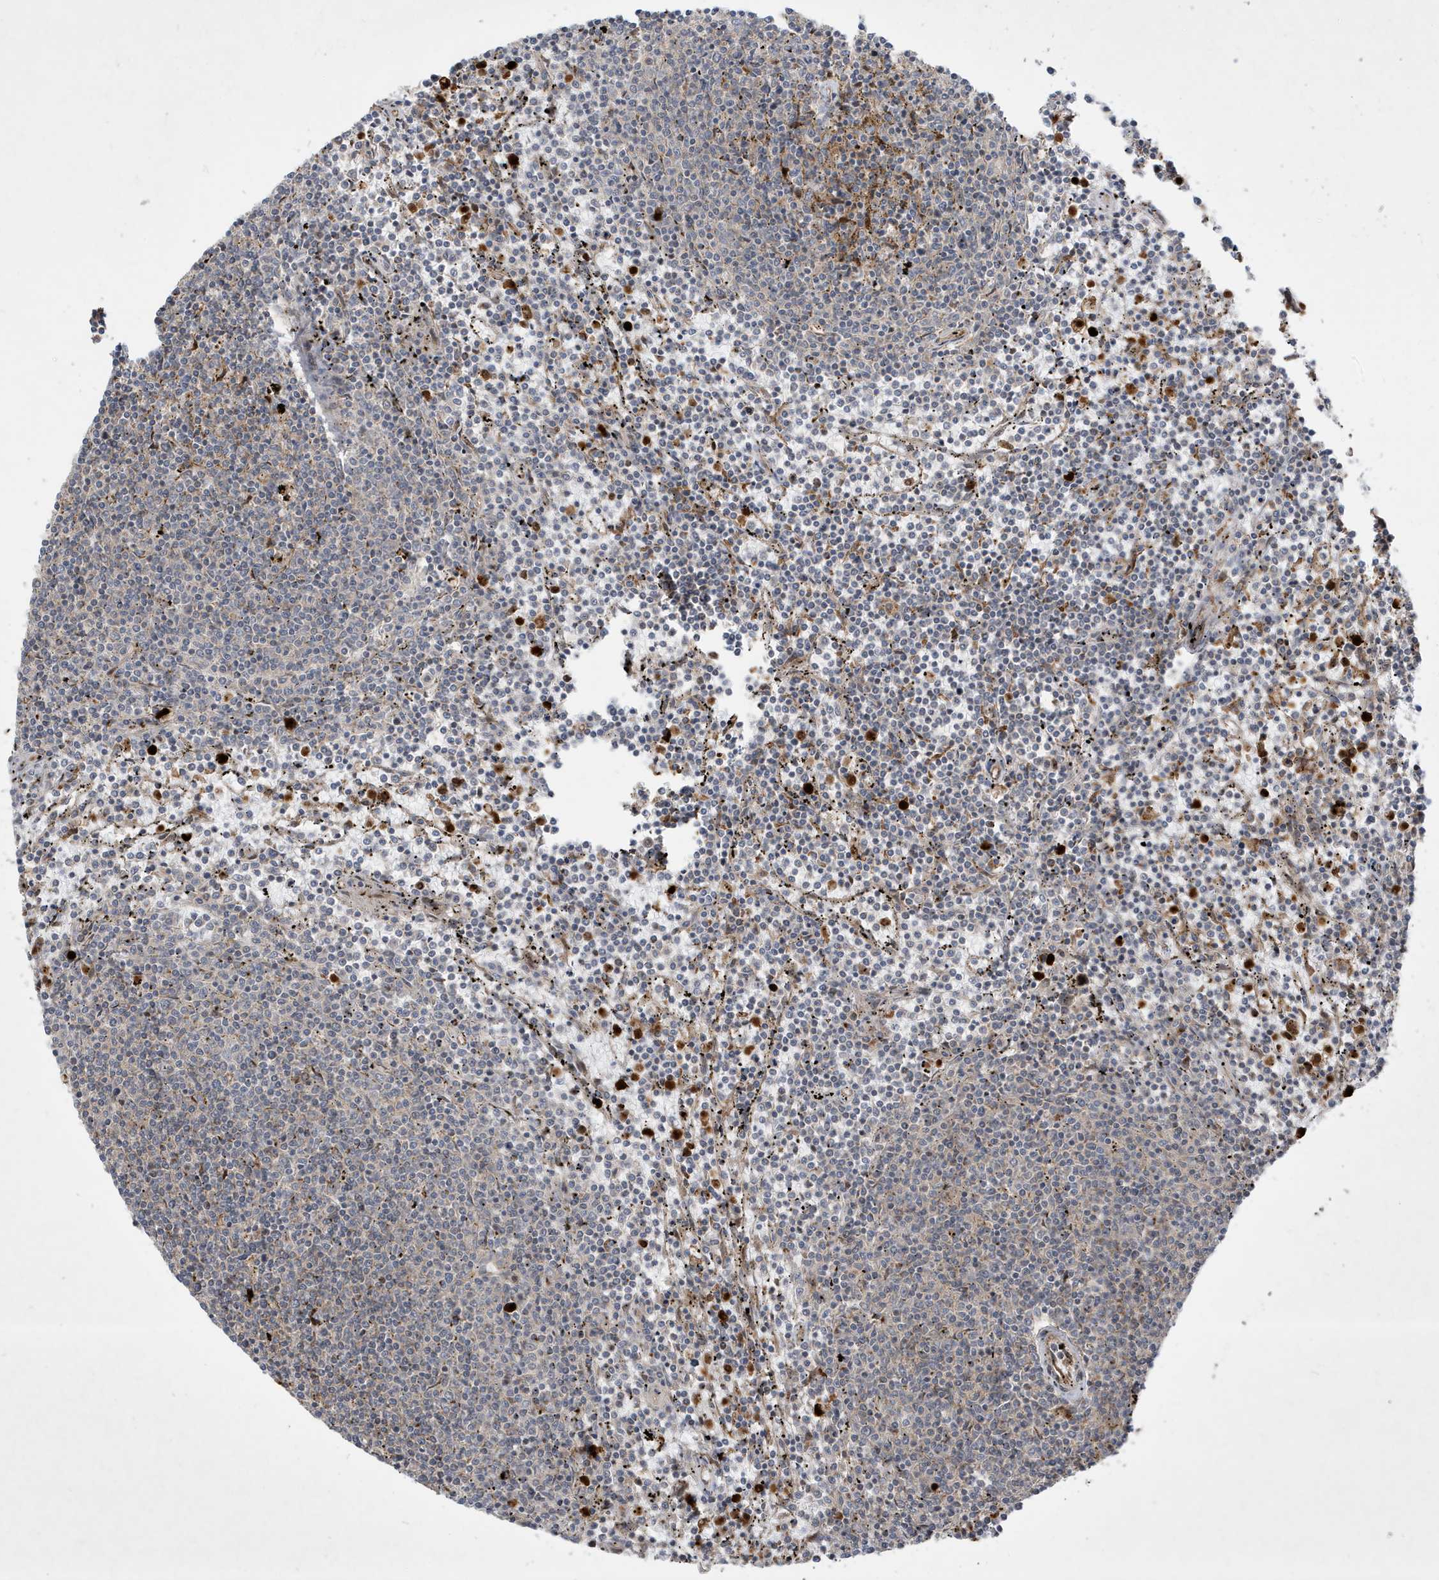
{"staining": {"intensity": "negative", "quantity": "none", "location": "none"}, "tissue": "lymphoma", "cell_type": "Tumor cells", "image_type": "cancer", "snomed": [{"axis": "morphology", "description": "Malignant lymphoma, non-Hodgkin's type, Low grade"}, {"axis": "topography", "description": "Spleen"}], "caption": "Micrograph shows no protein staining in tumor cells of low-grade malignant lymphoma, non-Hodgkin's type tissue.", "gene": "IFT57", "patient": {"sex": "female", "age": 50}}